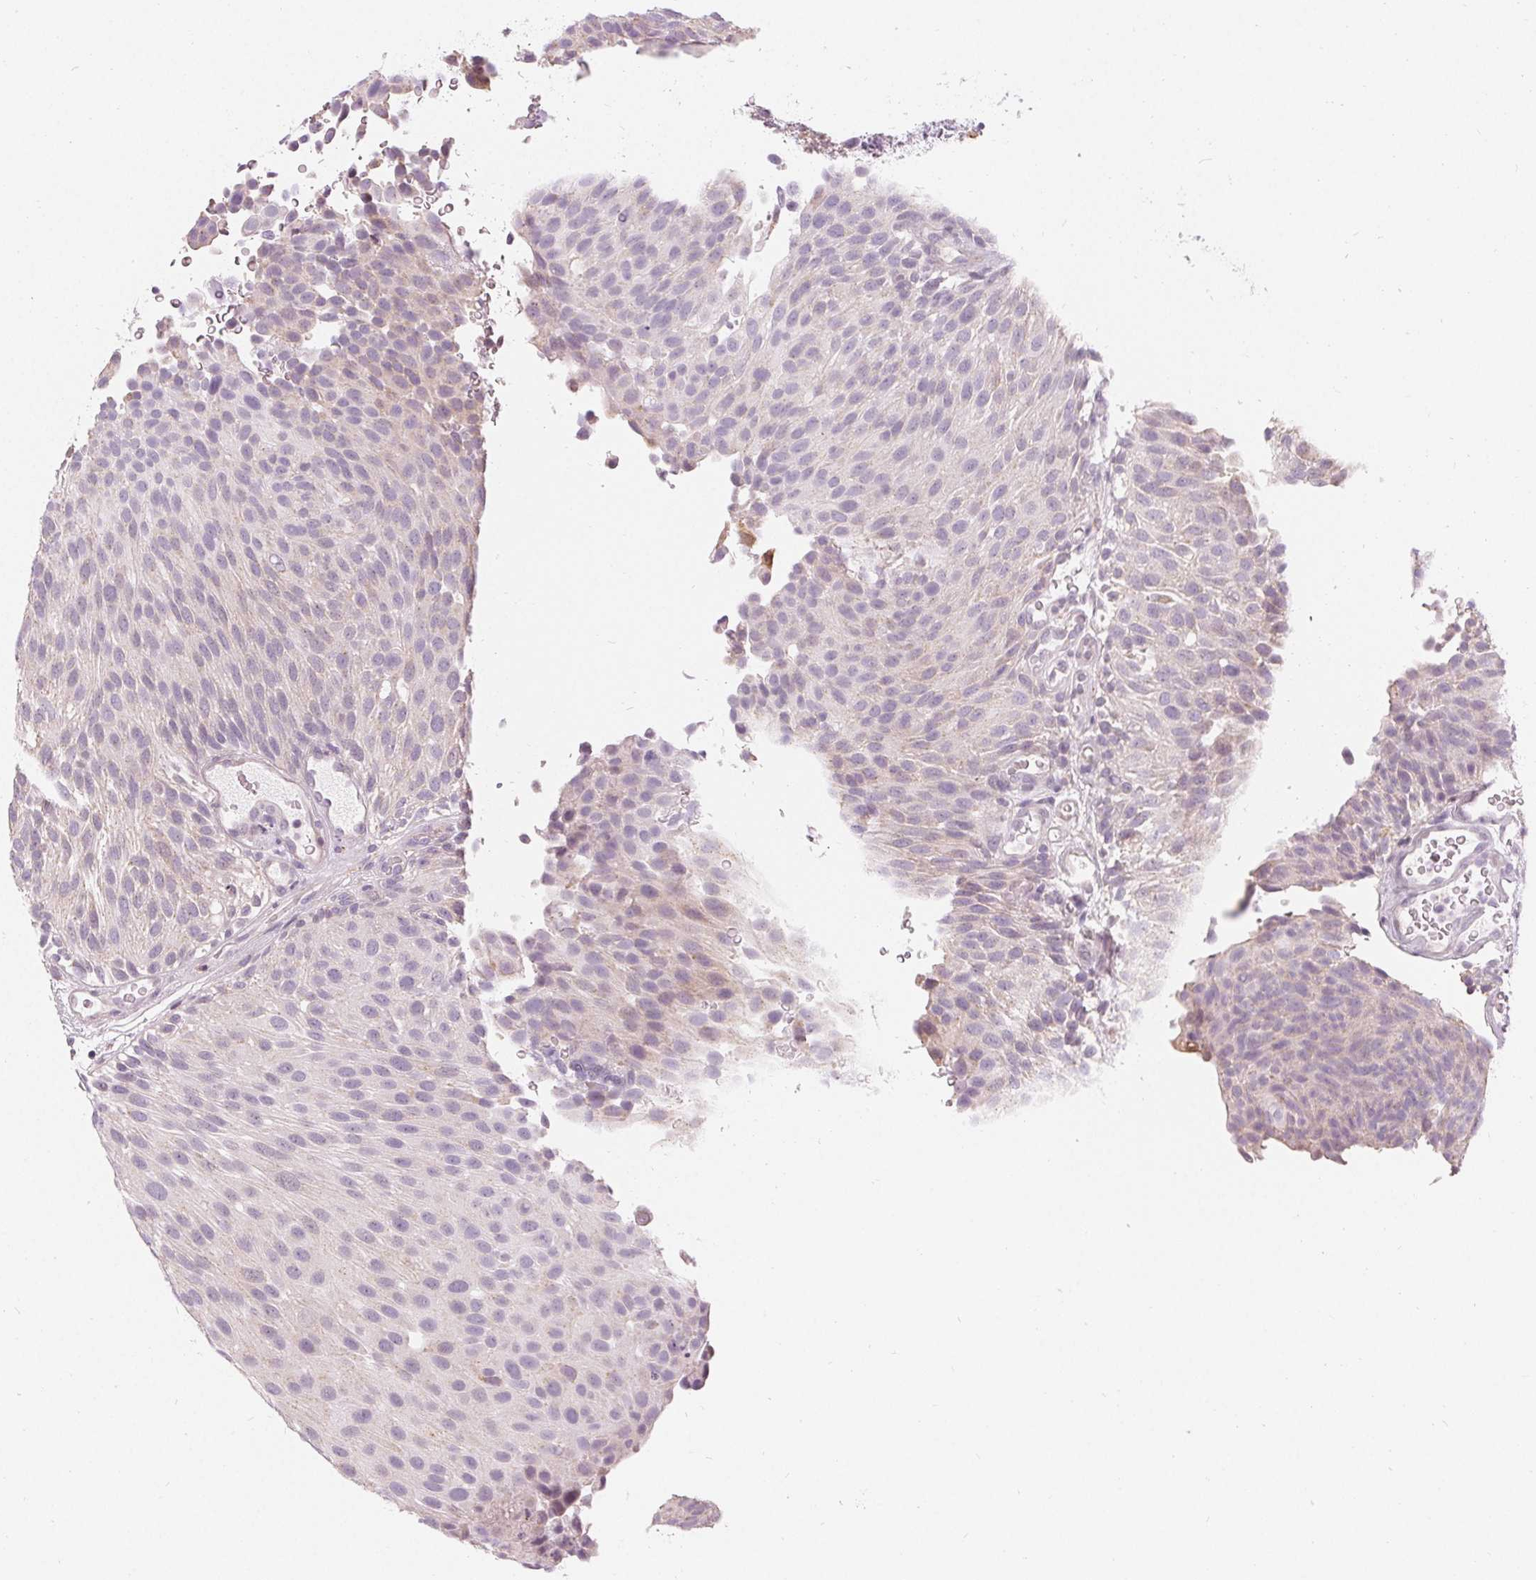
{"staining": {"intensity": "weak", "quantity": "<25%", "location": "cytoplasmic/membranous"}, "tissue": "urothelial cancer", "cell_type": "Tumor cells", "image_type": "cancer", "snomed": [{"axis": "morphology", "description": "Urothelial carcinoma, Low grade"}, {"axis": "topography", "description": "Urinary bladder"}], "caption": "Immunohistochemistry (IHC) of human urothelial cancer demonstrates no positivity in tumor cells. (DAB immunohistochemistry (IHC) visualized using brightfield microscopy, high magnification).", "gene": "HOPX", "patient": {"sex": "male", "age": 78}}